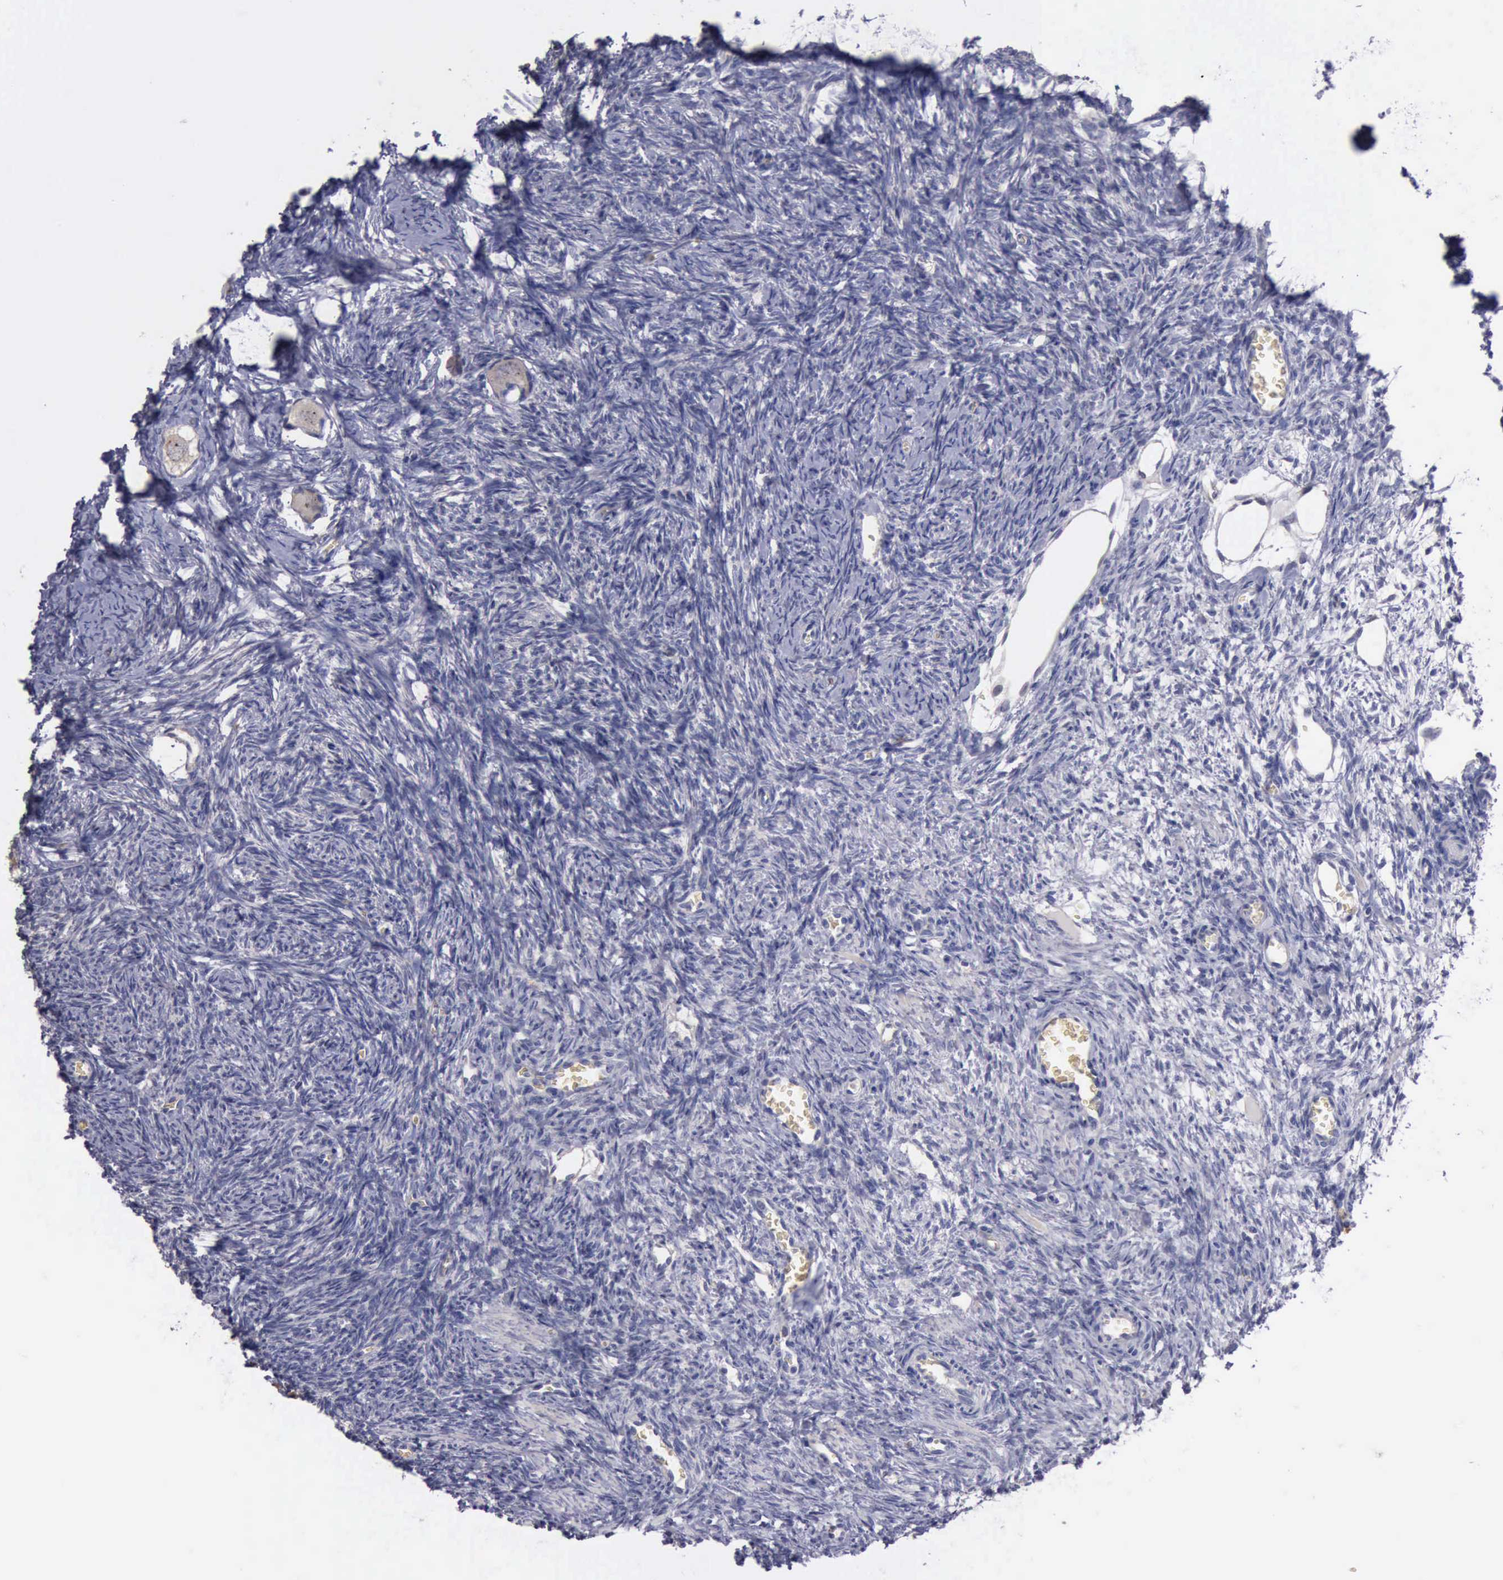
{"staining": {"intensity": "weak", "quantity": ">75%", "location": "cytoplasmic/membranous"}, "tissue": "ovary", "cell_type": "Follicle cells", "image_type": "normal", "snomed": [{"axis": "morphology", "description": "Normal tissue, NOS"}, {"axis": "topography", "description": "Ovary"}], "caption": "Immunohistochemistry (DAB (3,3'-diaminobenzidine)) staining of unremarkable human ovary exhibits weak cytoplasmic/membranous protein staining in approximately >75% of follicle cells. (DAB IHC with brightfield microscopy, high magnification).", "gene": "CEP128", "patient": {"sex": "female", "age": 27}}